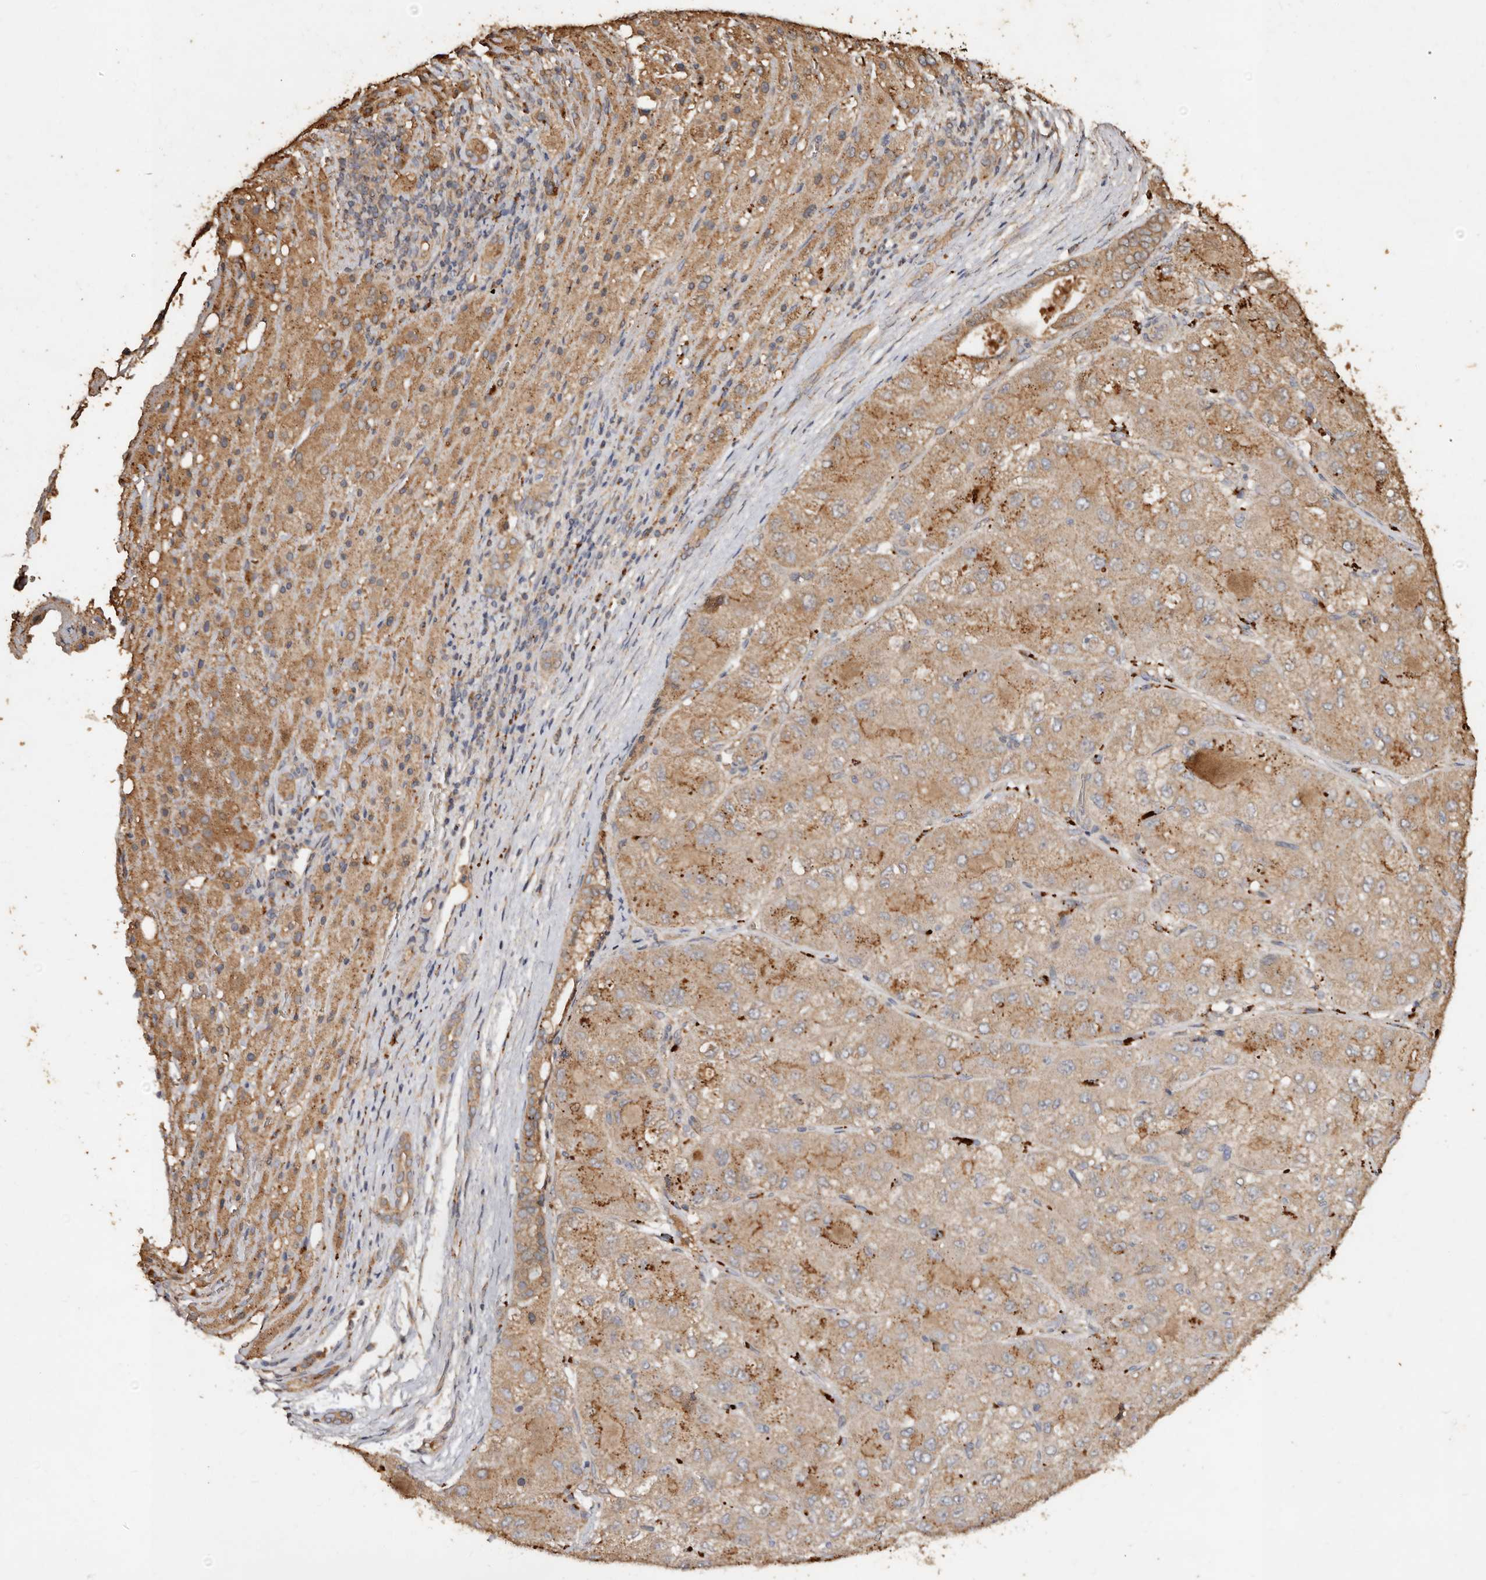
{"staining": {"intensity": "moderate", "quantity": ">75%", "location": "cytoplasmic/membranous"}, "tissue": "liver cancer", "cell_type": "Tumor cells", "image_type": "cancer", "snomed": [{"axis": "morphology", "description": "Carcinoma, Hepatocellular, NOS"}, {"axis": "topography", "description": "Liver"}], "caption": "Protein analysis of liver cancer tissue exhibits moderate cytoplasmic/membranous staining in about >75% of tumor cells.", "gene": "FARS2", "patient": {"sex": "male", "age": 80}}